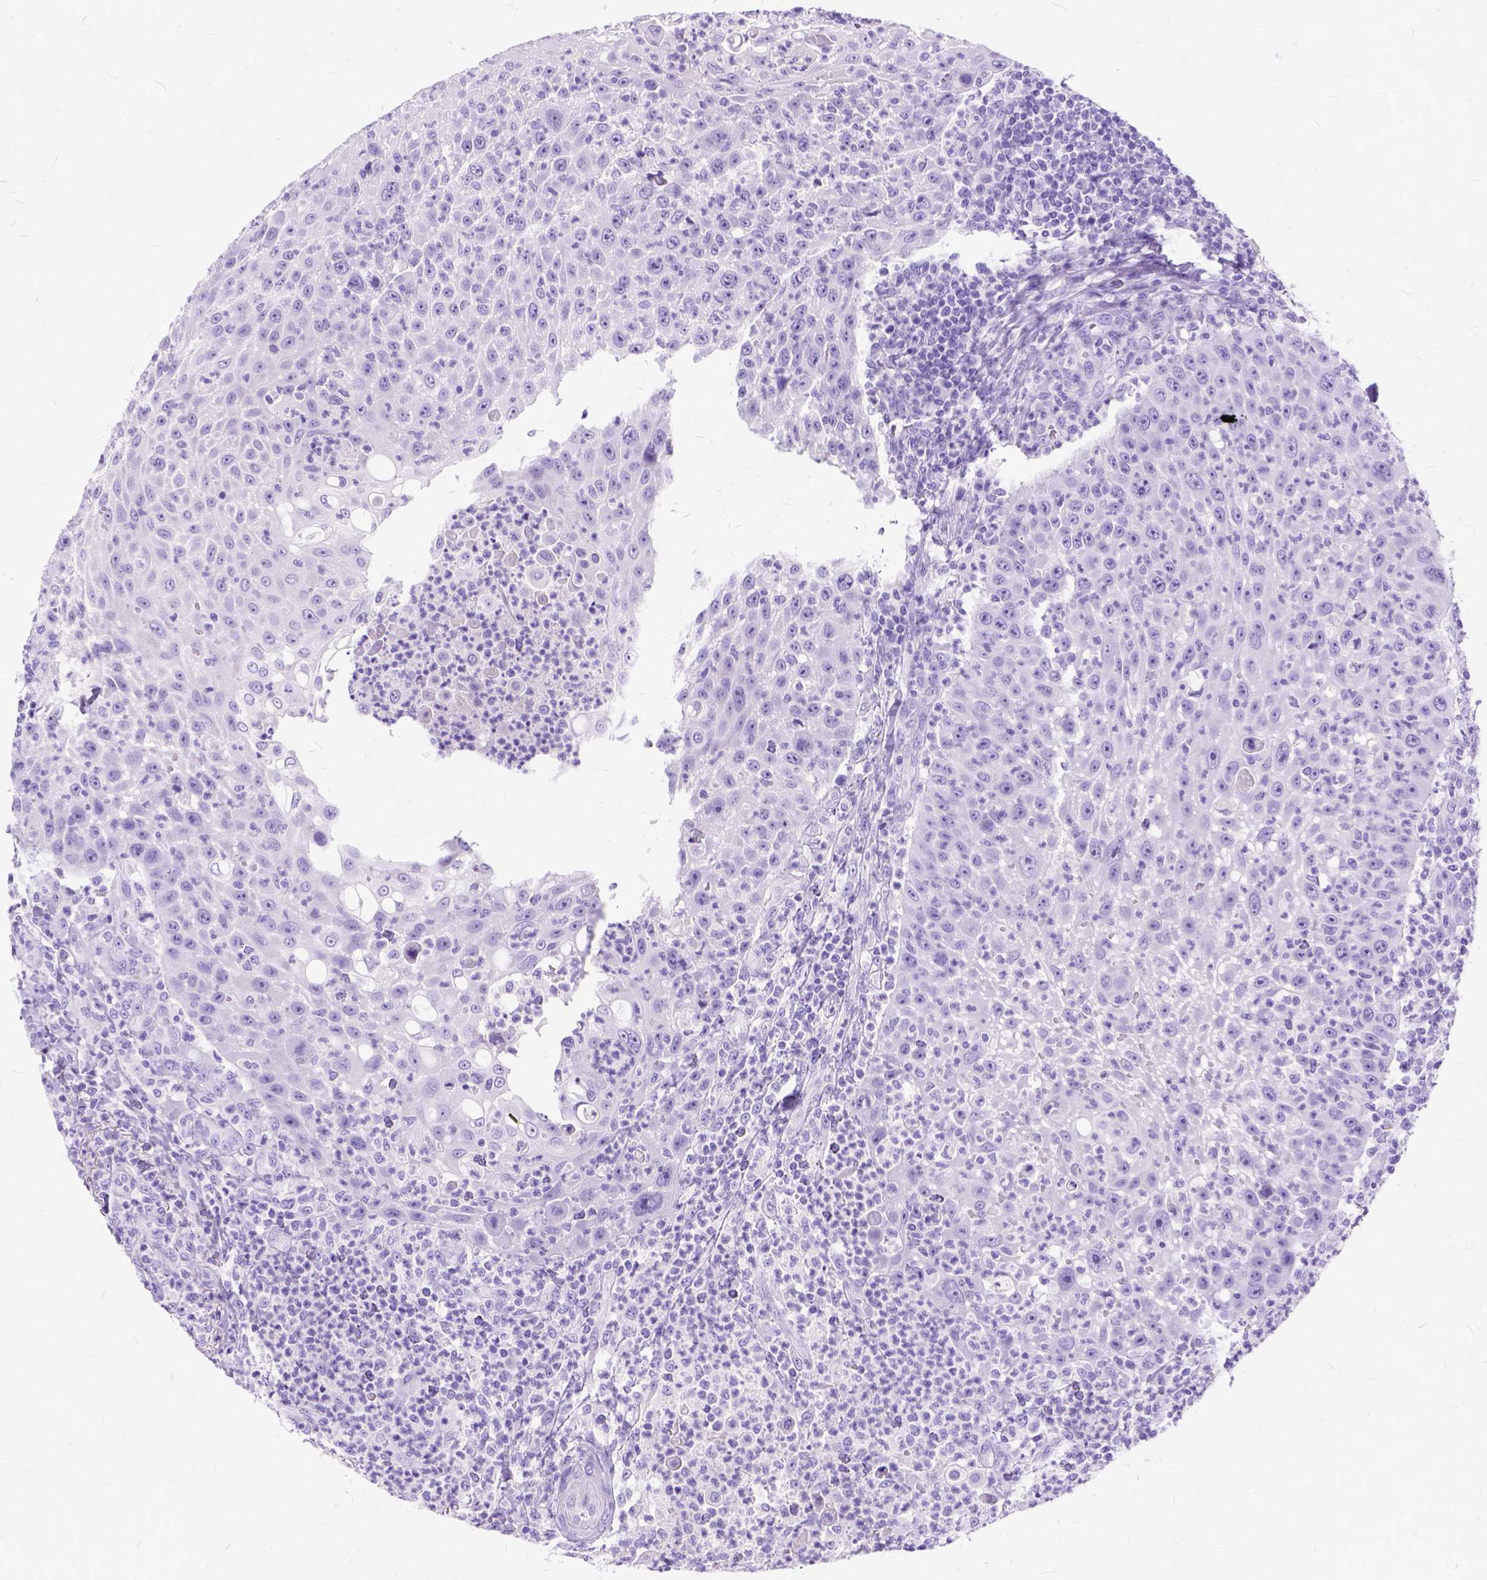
{"staining": {"intensity": "negative", "quantity": "none", "location": "none"}, "tissue": "head and neck cancer", "cell_type": "Tumor cells", "image_type": "cancer", "snomed": [{"axis": "morphology", "description": "Squamous cell carcinoma, NOS"}, {"axis": "topography", "description": "Head-Neck"}], "caption": "Immunohistochemistry (IHC) image of neoplastic tissue: head and neck cancer (squamous cell carcinoma) stained with DAB displays no significant protein staining in tumor cells.", "gene": "C1QTNF3", "patient": {"sex": "male", "age": 69}}